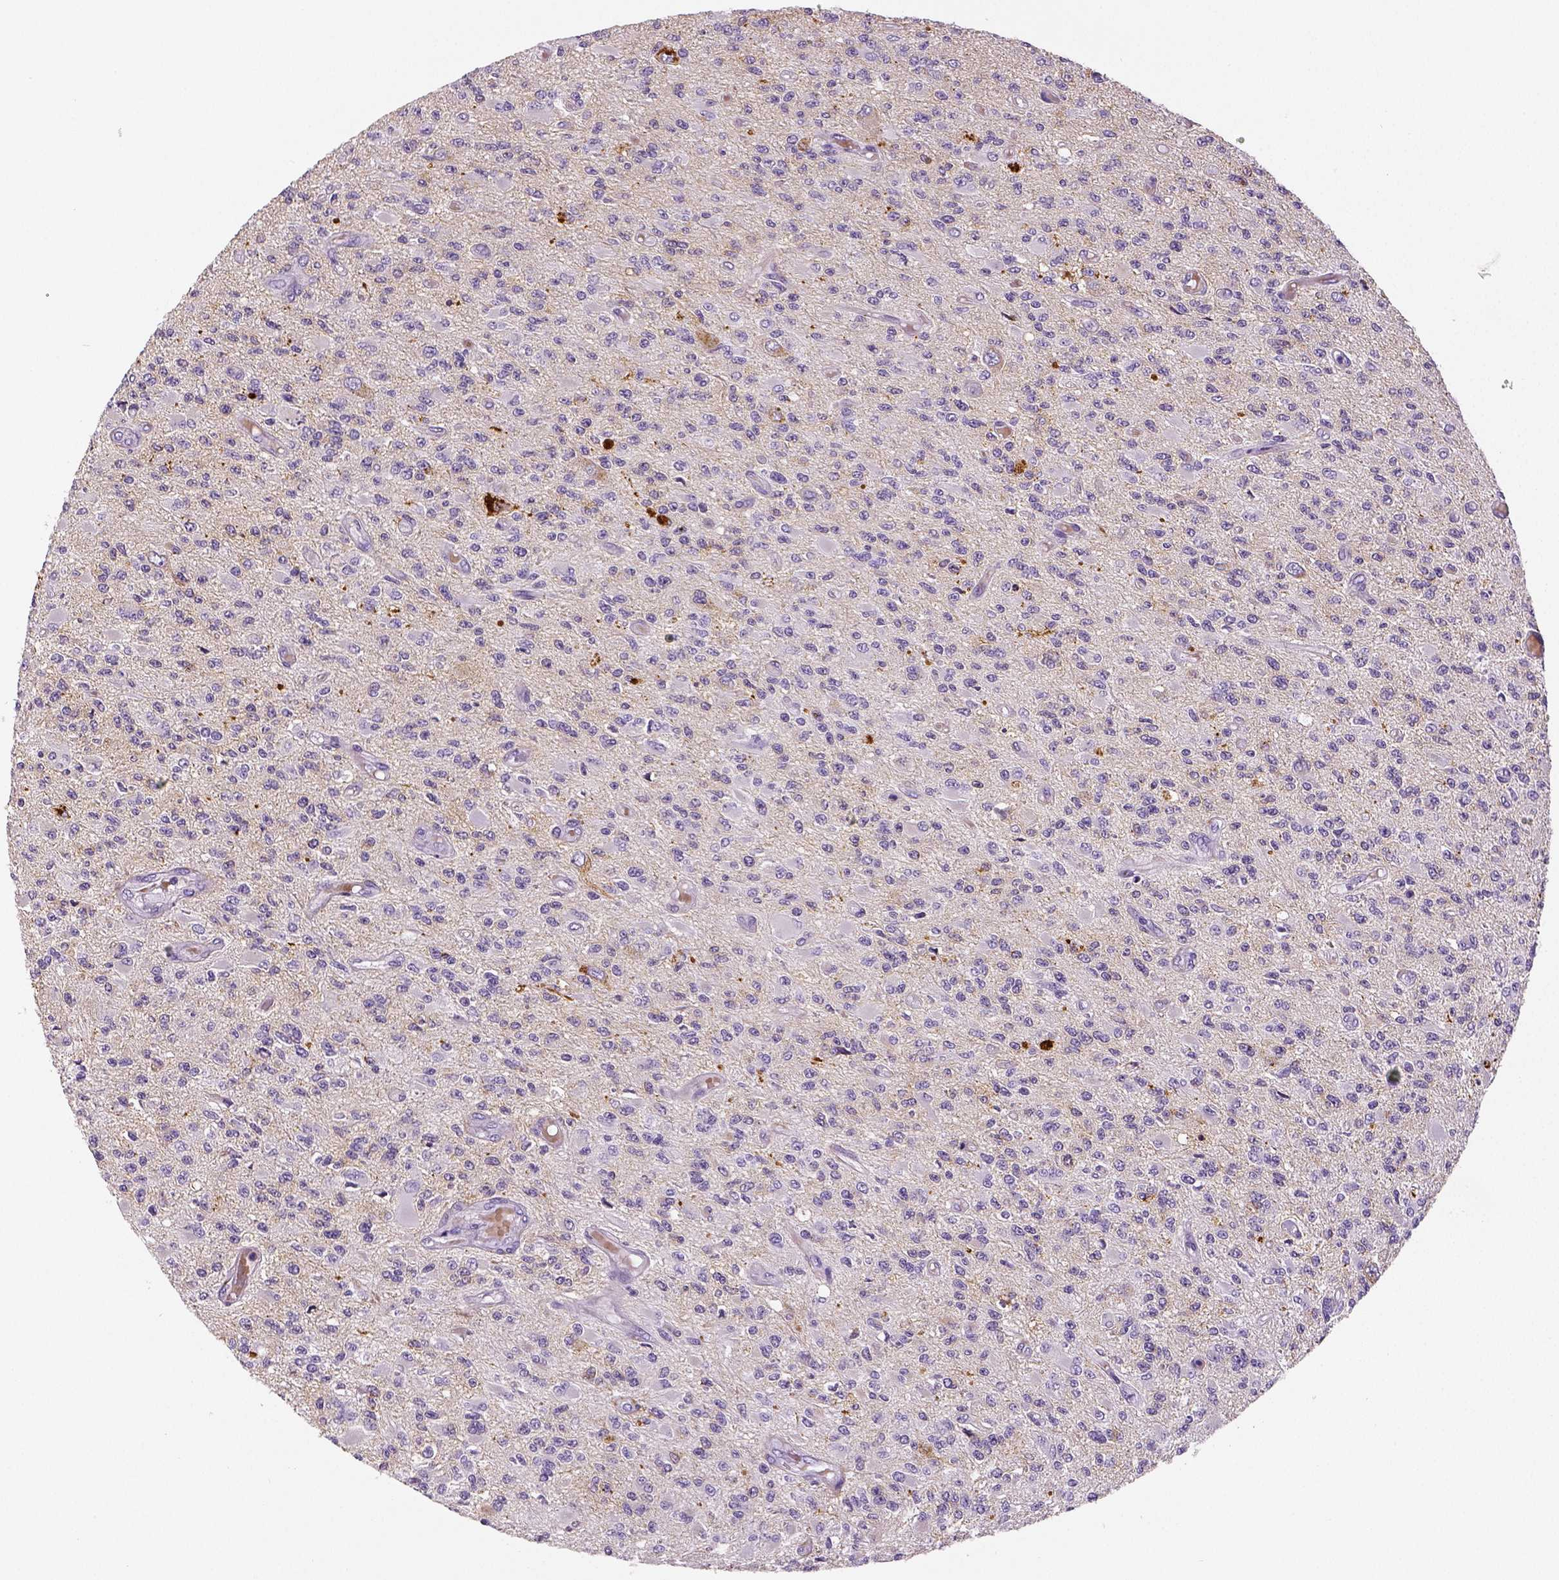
{"staining": {"intensity": "negative", "quantity": "none", "location": "none"}, "tissue": "glioma", "cell_type": "Tumor cells", "image_type": "cancer", "snomed": [{"axis": "morphology", "description": "Glioma, malignant, High grade"}, {"axis": "topography", "description": "Brain"}], "caption": "Immunohistochemistry (IHC) photomicrograph of neoplastic tissue: human glioma stained with DAB (3,3'-diaminobenzidine) displays no significant protein staining in tumor cells.", "gene": "TSPAN7", "patient": {"sex": "female", "age": 63}}